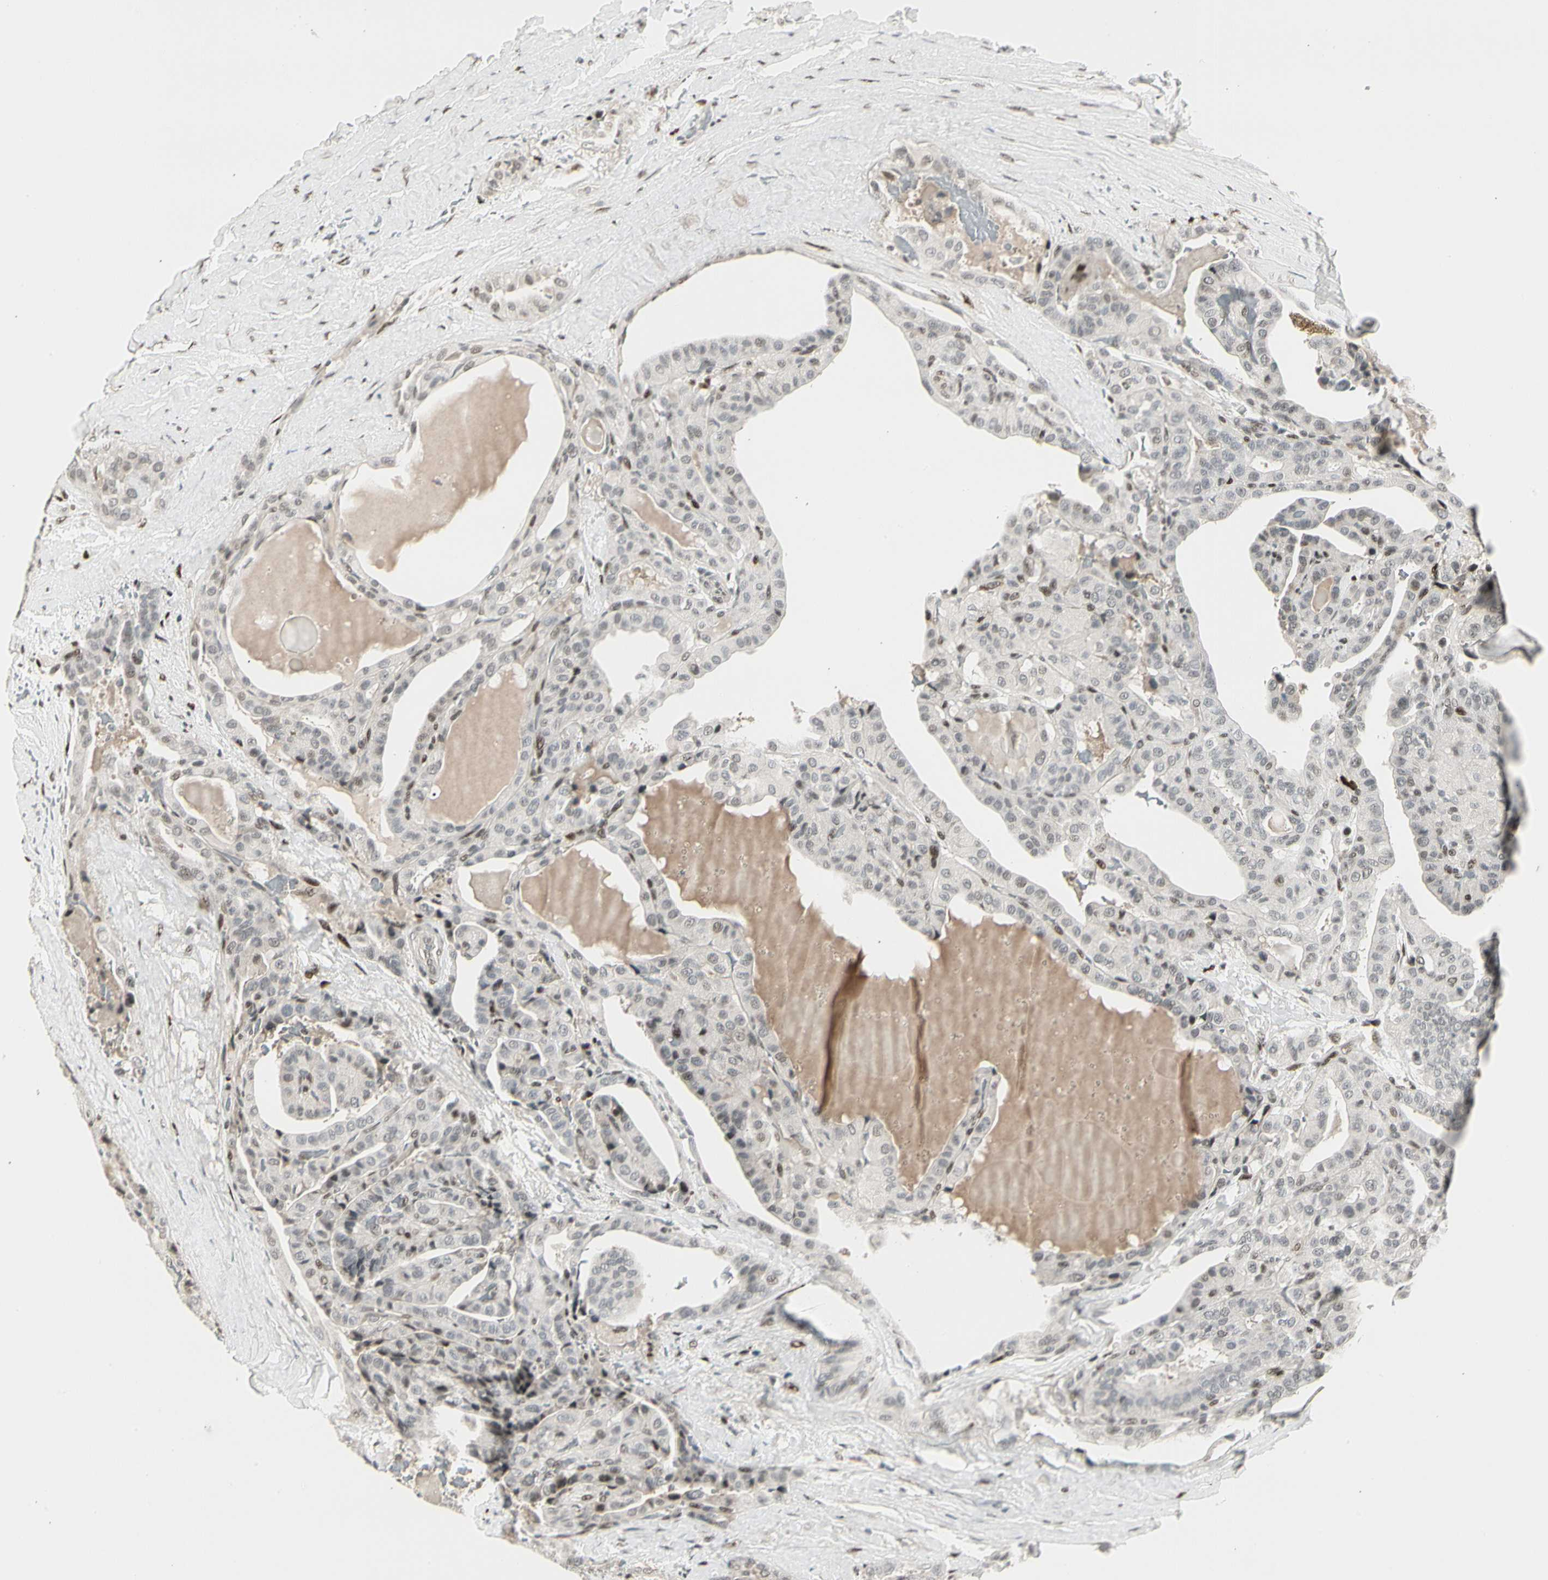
{"staining": {"intensity": "moderate", "quantity": "<25%", "location": "nuclear"}, "tissue": "thyroid cancer", "cell_type": "Tumor cells", "image_type": "cancer", "snomed": [{"axis": "morphology", "description": "Papillary adenocarcinoma, NOS"}, {"axis": "topography", "description": "Thyroid gland"}], "caption": "There is low levels of moderate nuclear staining in tumor cells of thyroid papillary adenocarcinoma, as demonstrated by immunohistochemical staining (brown color).", "gene": "FOXJ2", "patient": {"sex": "male", "age": 77}}